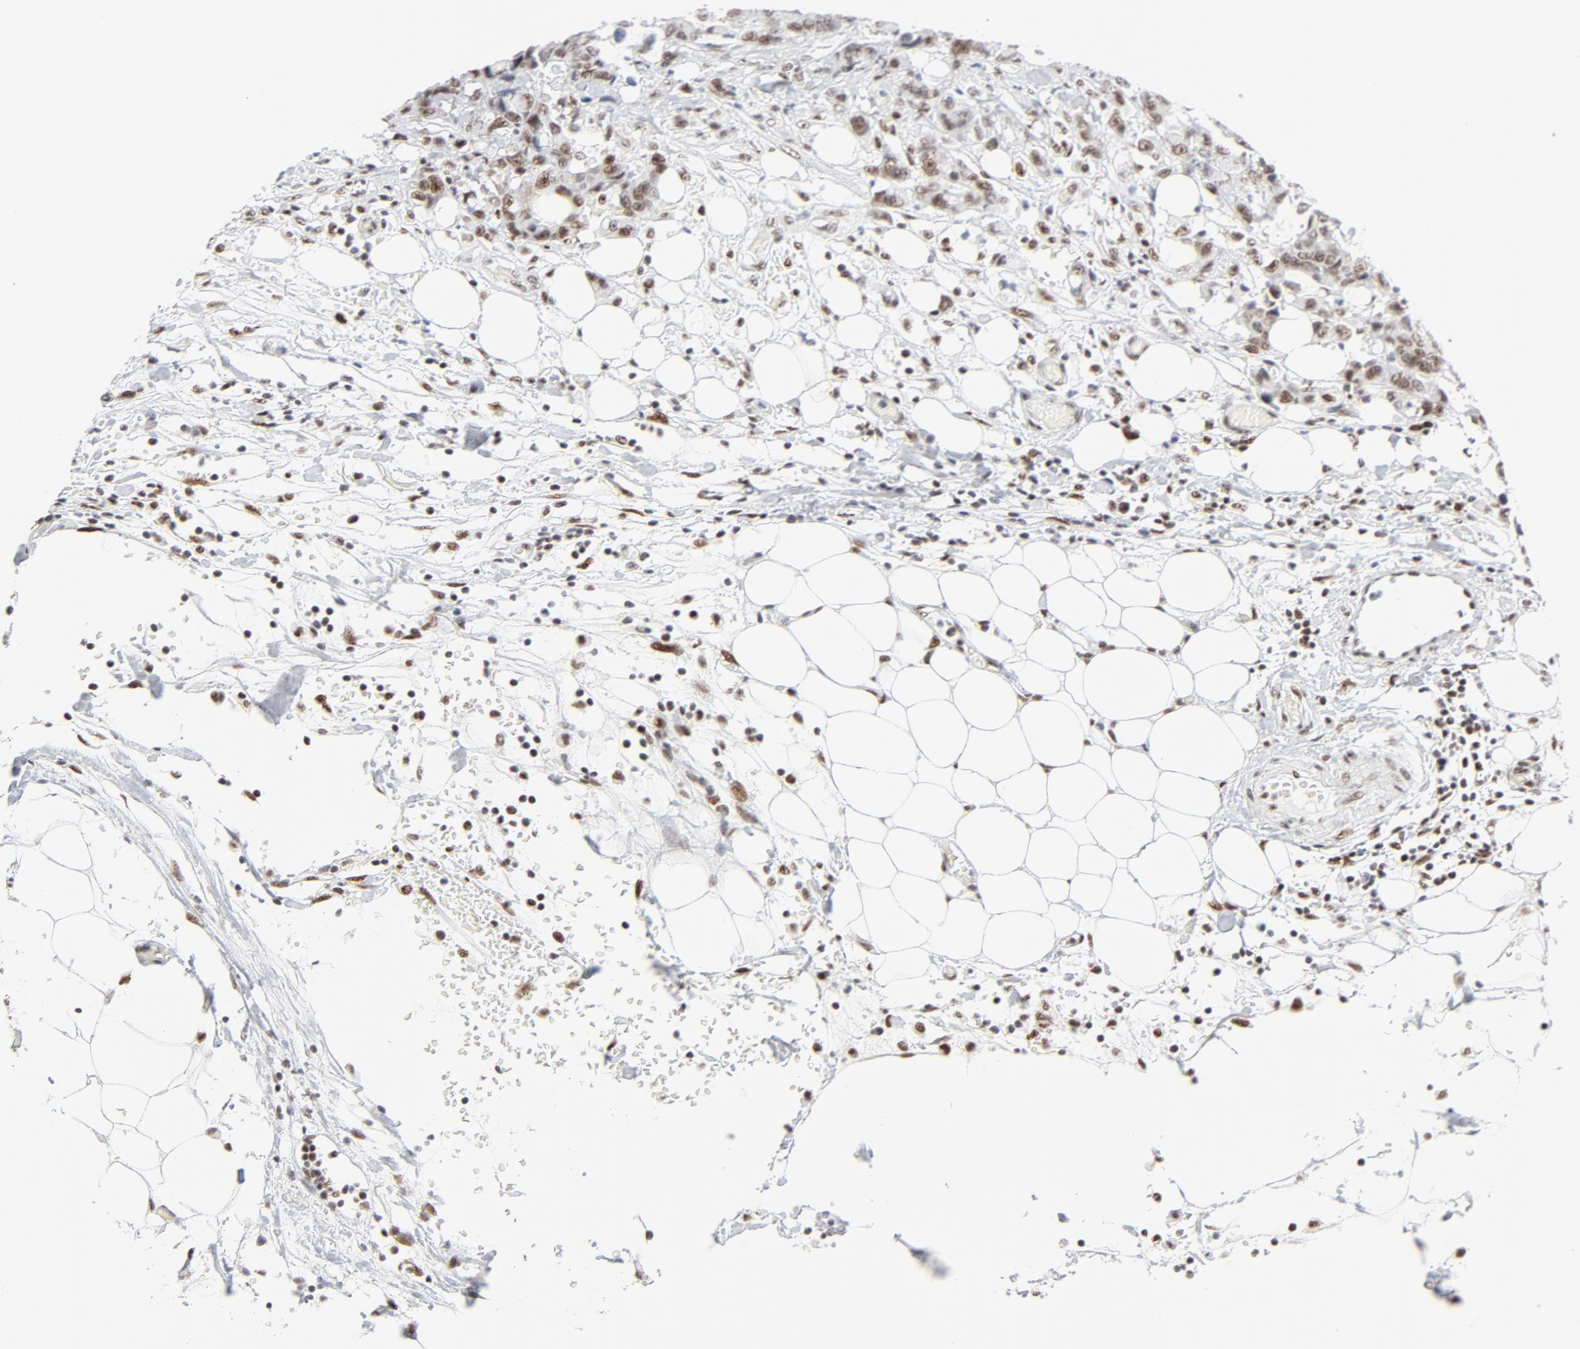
{"staining": {"intensity": "moderate", "quantity": ">75%", "location": "nuclear"}, "tissue": "colorectal cancer", "cell_type": "Tumor cells", "image_type": "cancer", "snomed": [{"axis": "morphology", "description": "Adenocarcinoma, NOS"}, {"axis": "topography", "description": "Colon"}], "caption": "Tumor cells reveal moderate nuclear expression in about >75% of cells in colorectal cancer.", "gene": "GTF2H1", "patient": {"sex": "female", "age": 86}}